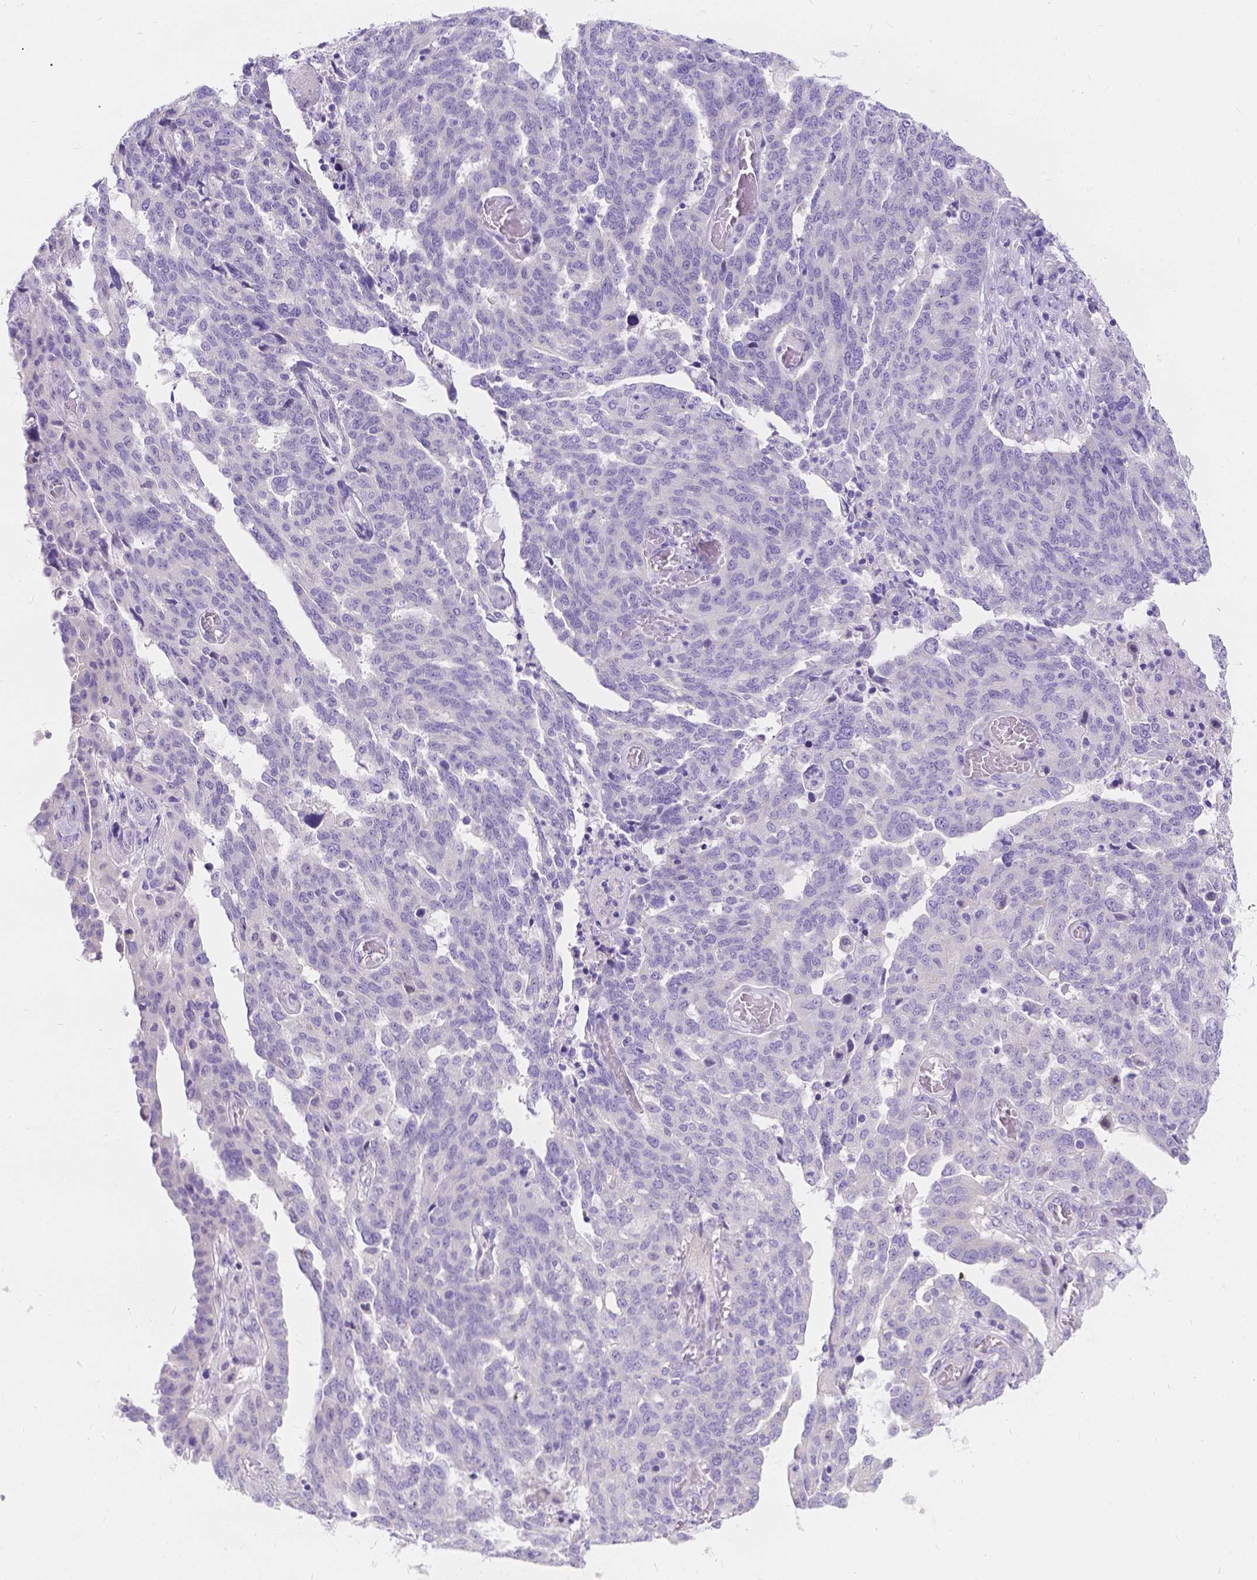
{"staining": {"intensity": "negative", "quantity": "none", "location": "none"}, "tissue": "ovarian cancer", "cell_type": "Tumor cells", "image_type": "cancer", "snomed": [{"axis": "morphology", "description": "Cystadenocarcinoma, serous, NOS"}, {"axis": "topography", "description": "Ovary"}], "caption": "Immunohistochemistry photomicrograph of neoplastic tissue: ovarian serous cystadenocarcinoma stained with DAB (3,3'-diaminobenzidine) exhibits no significant protein staining in tumor cells.", "gene": "DLEC1", "patient": {"sex": "female", "age": 67}}